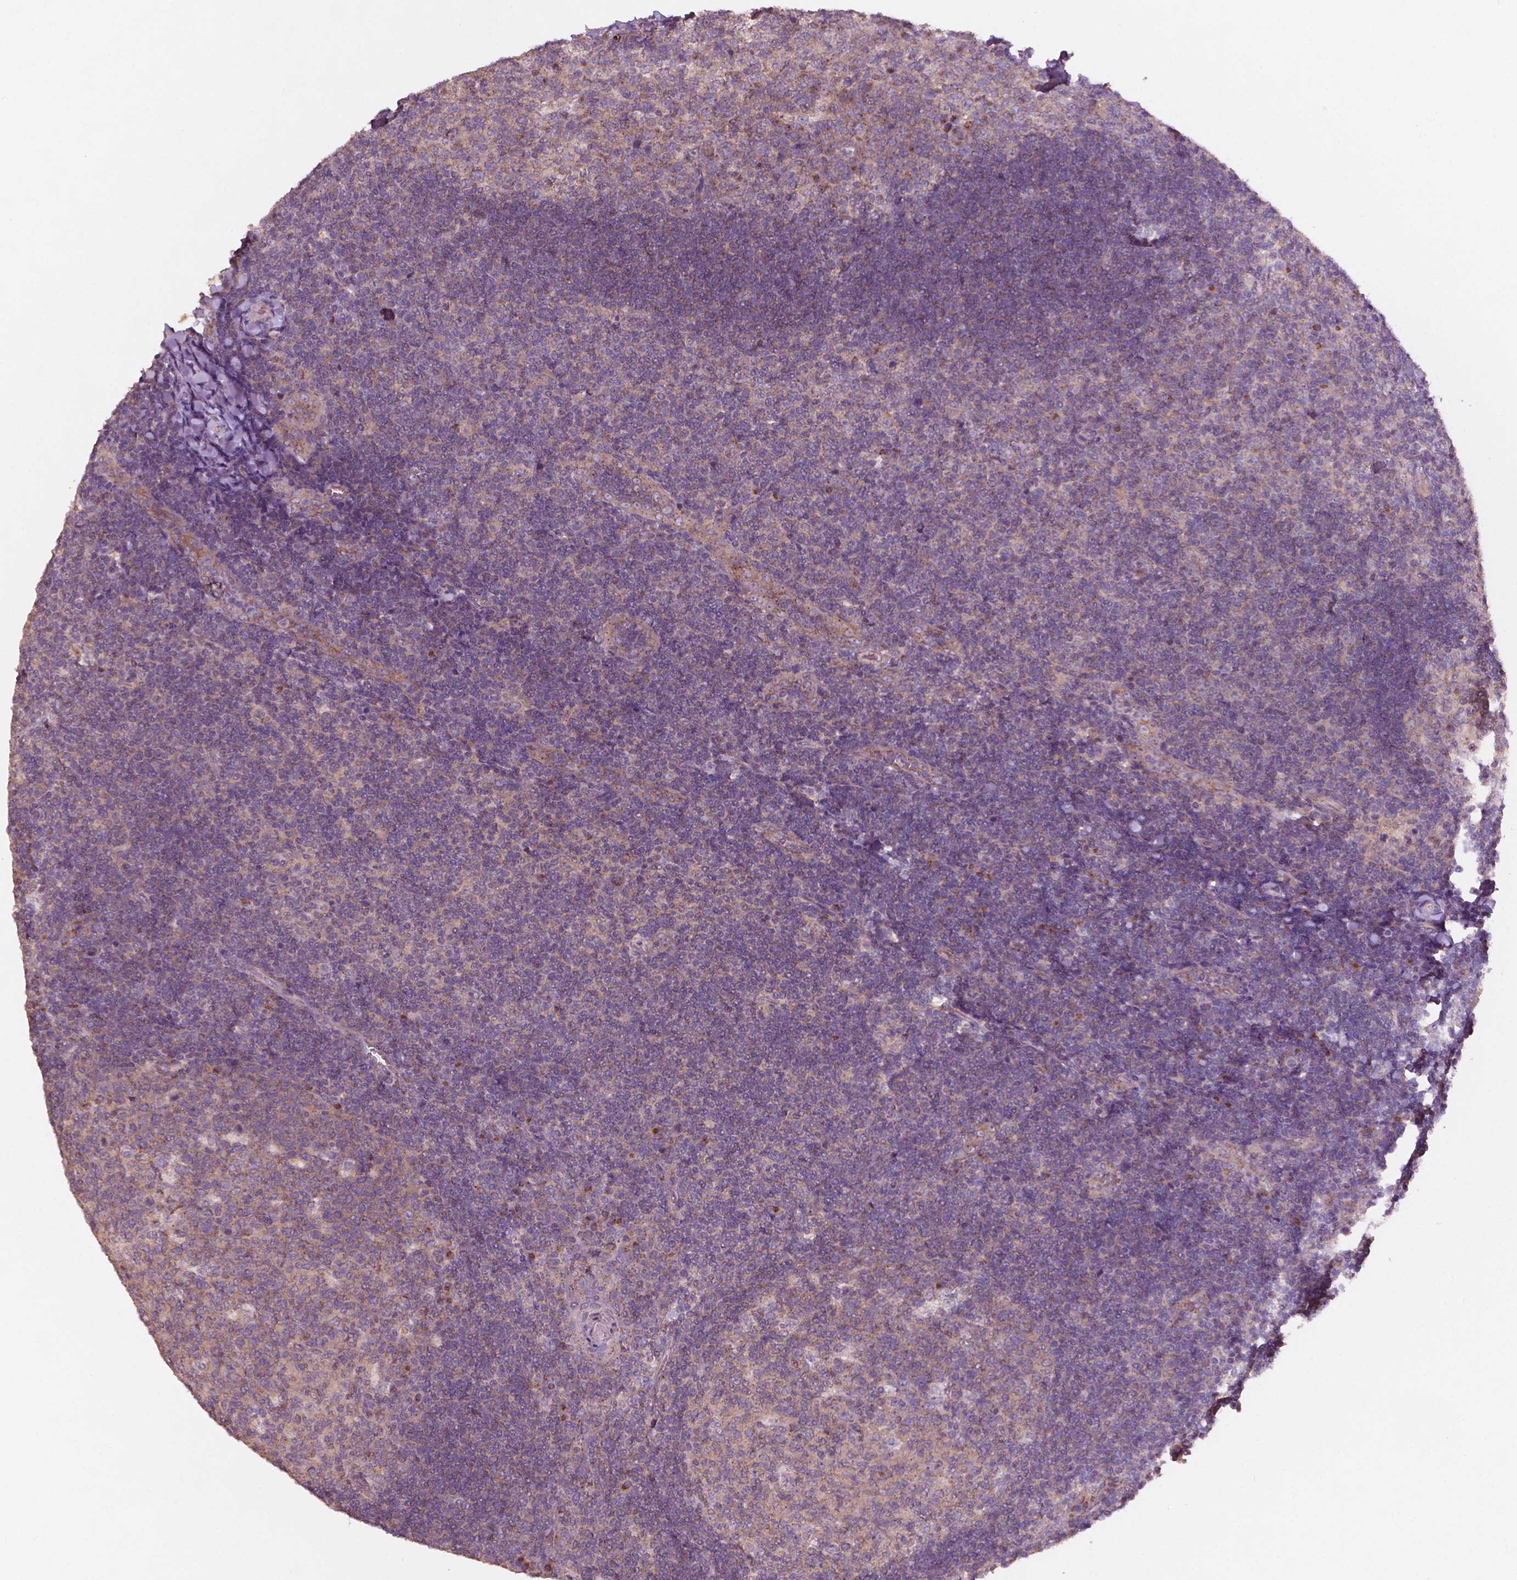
{"staining": {"intensity": "moderate", "quantity": "25%-75%", "location": "cytoplasmic/membranous"}, "tissue": "tonsil", "cell_type": "Germinal center cells", "image_type": "normal", "snomed": [{"axis": "morphology", "description": "Normal tissue, NOS"}, {"axis": "topography", "description": "Tonsil"}], "caption": "Immunohistochemical staining of benign human tonsil shows moderate cytoplasmic/membranous protein expression in approximately 25%-75% of germinal center cells.", "gene": "CHPT1", "patient": {"sex": "male", "age": 17}}